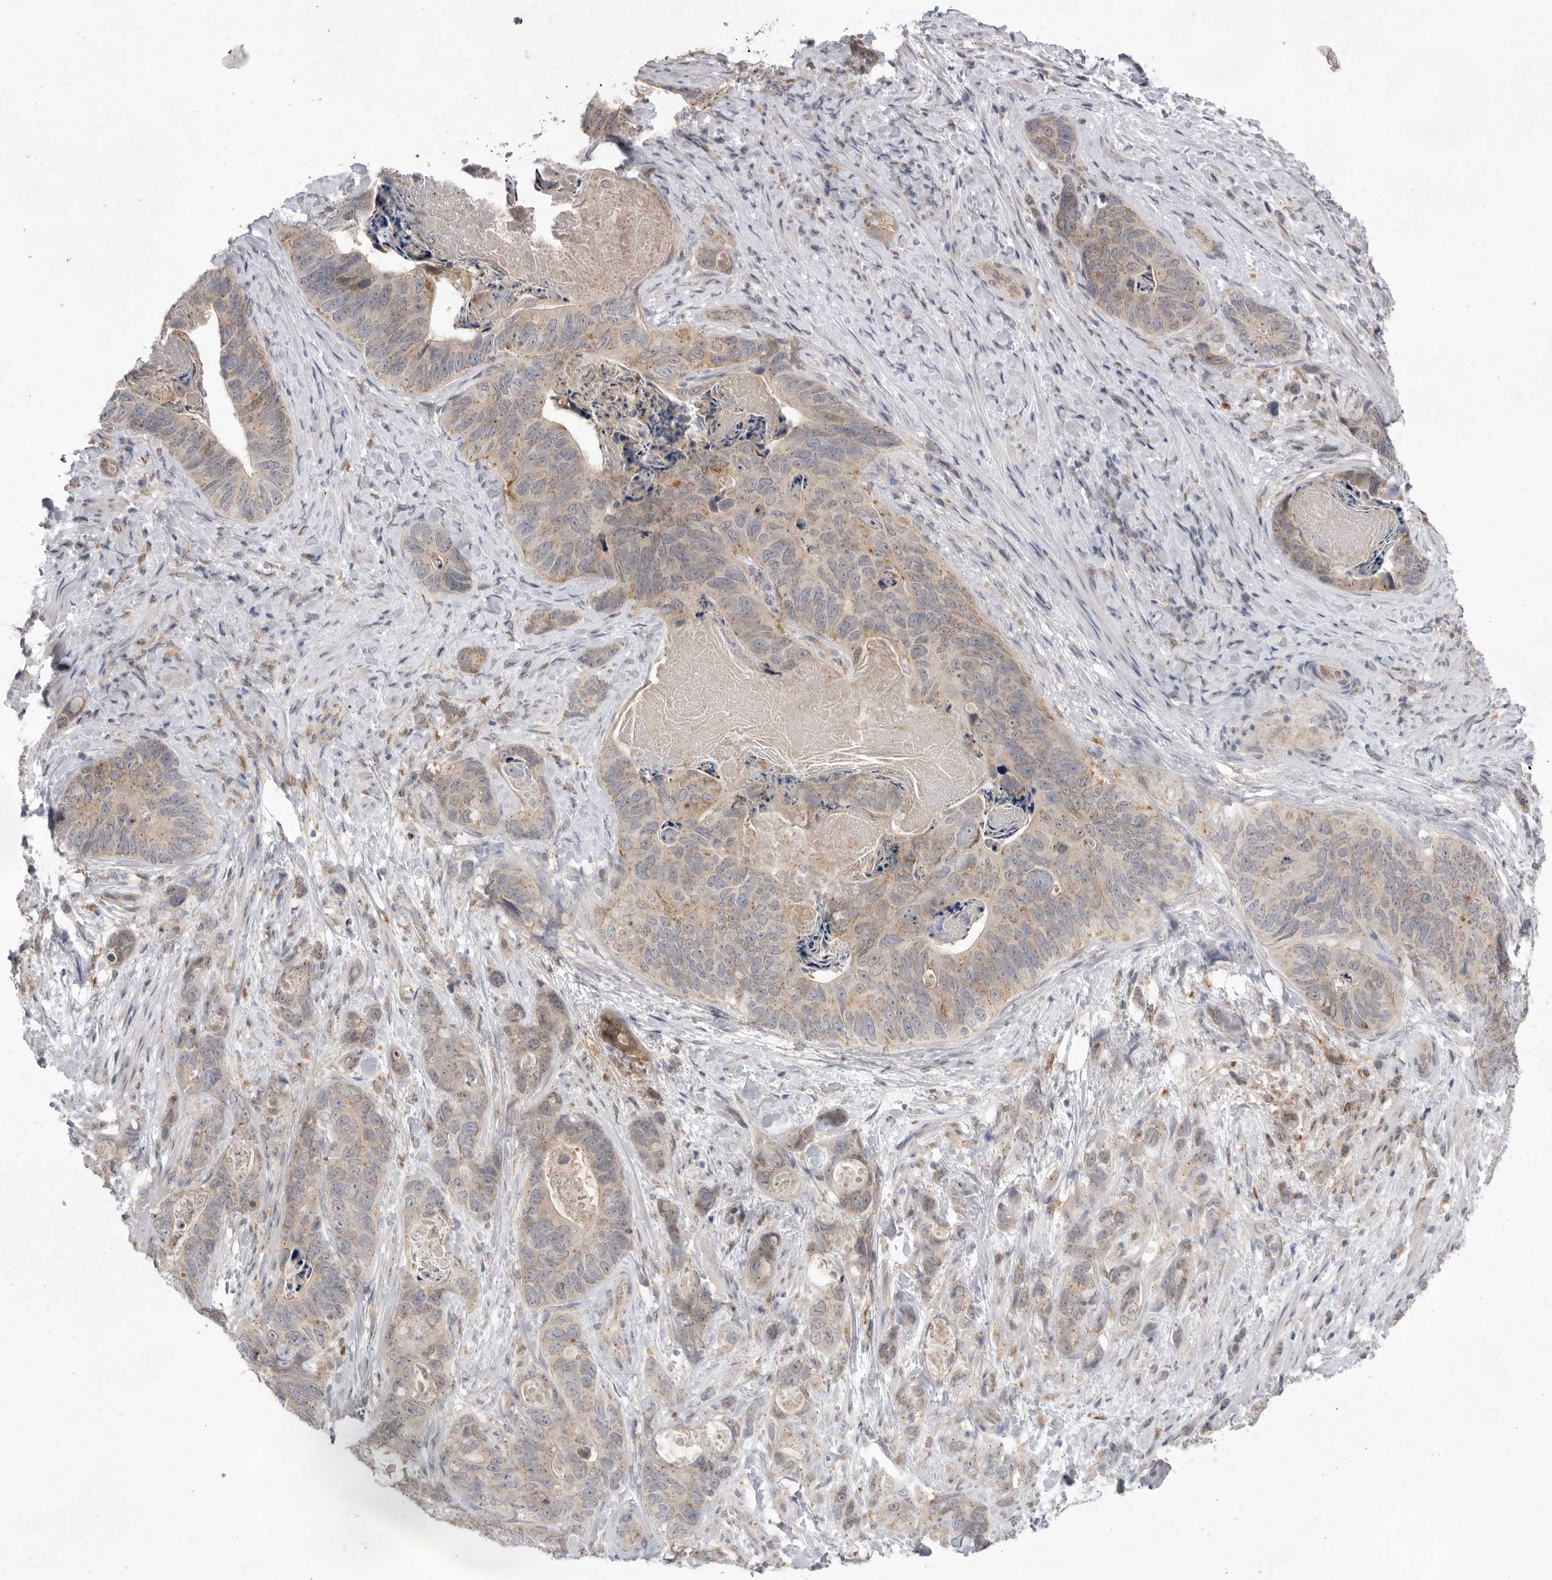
{"staining": {"intensity": "weak", "quantity": "25%-75%", "location": "cytoplasmic/membranous"}, "tissue": "stomach cancer", "cell_type": "Tumor cells", "image_type": "cancer", "snomed": [{"axis": "morphology", "description": "Normal tissue, NOS"}, {"axis": "morphology", "description": "Adenocarcinoma, NOS"}, {"axis": "topography", "description": "Stomach"}], "caption": "Immunohistochemistry photomicrograph of neoplastic tissue: human stomach cancer (adenocarcinoma) stained using IHC exhibits low levels of weak protein expression localized specifically in the cytoplasmic/membranous of tumor cells, appearing as a cytoplasmic/membranous brown color.", "gene": "TLR3", "patient": {"sex": "female", "age": 89}}